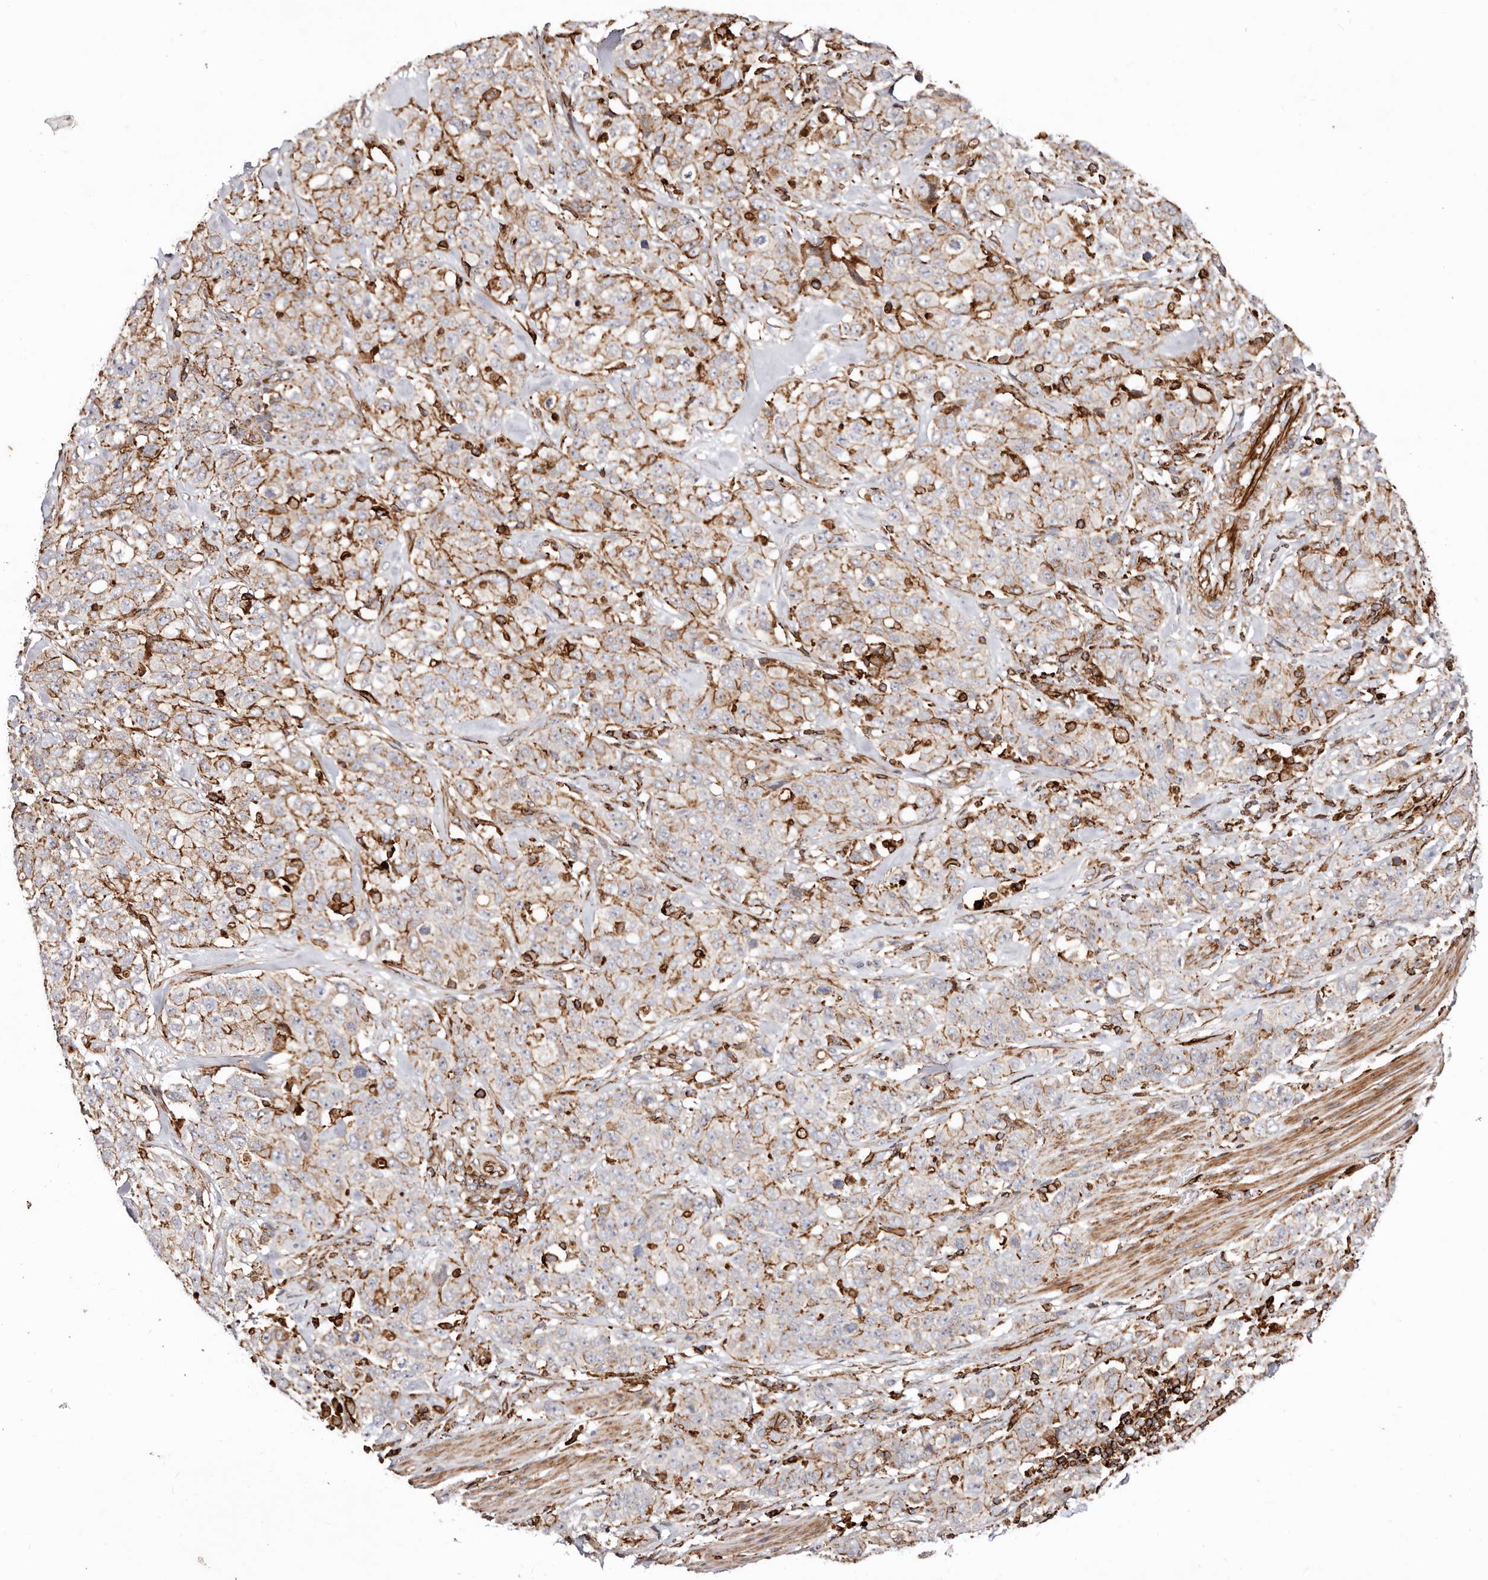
{"staining": {"intensity": "moderate", "quantity": "25%-75%", "location": "cytoplasmic/membranous"}, "tissue": "stomach cancer", "cell_type": "Tumor cells", "image_type": "cancer", "snomed": [{"axis": "morphology", "description": "Adenocarcinoma, NOS"}, {"axis": "topography", "description": "Stomach"}], "caption": "Immunohistochemistry of stomach adenocarcinoma demonstrates medium levels of moderate cytoplasmic/membranous staining in about 25%-75% of tumor cells. The staining was performed using DAB (3,3'-diaminobenzidine) to visualize the protein expression in brown, while the nuclei were stained in blue with hematoxylin (Magnification: 20x).", "gene": "PTPN22", "patient": {"sex": "male", "age": 48}}